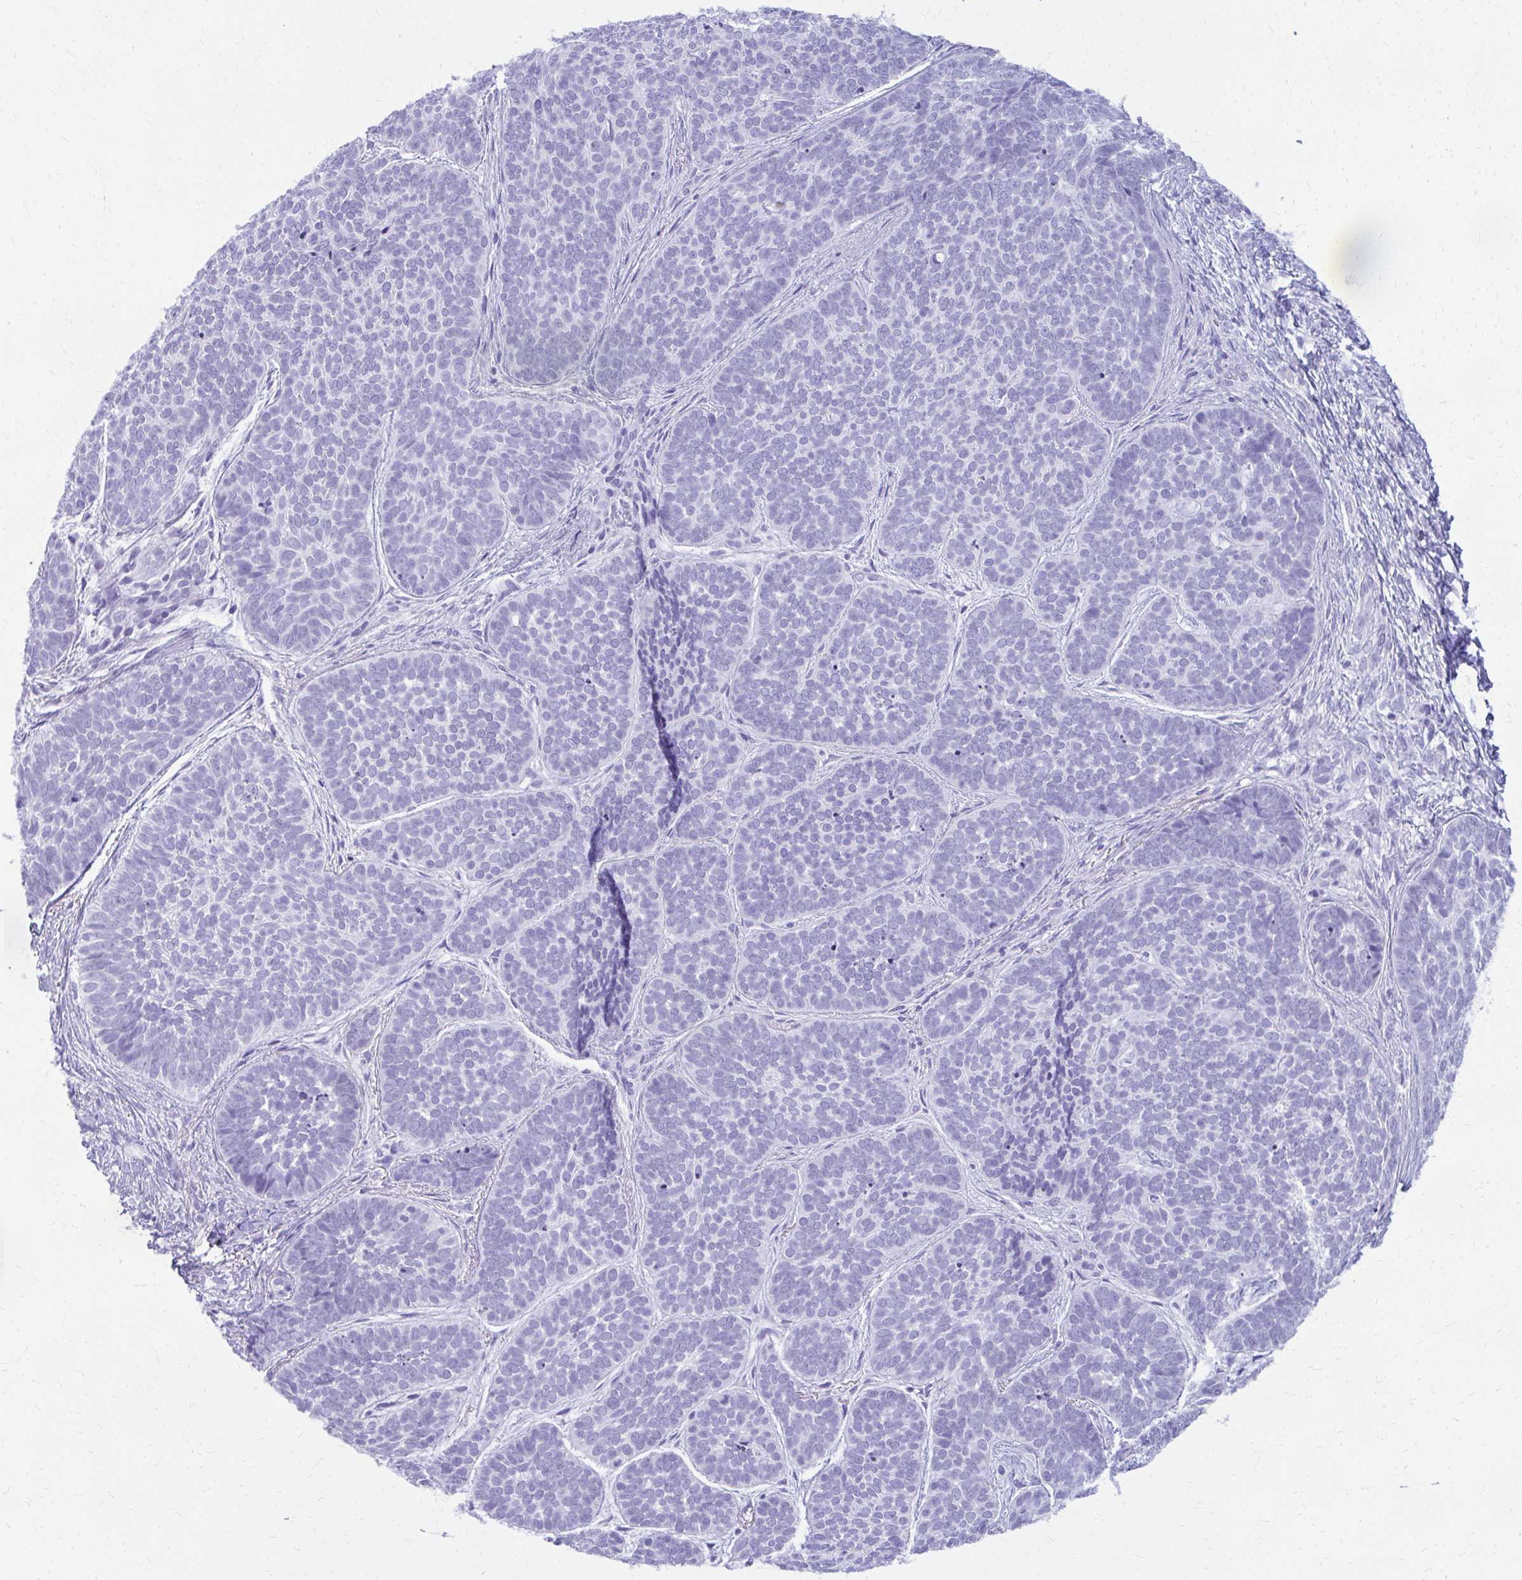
{"staining": {"intensity": "negative", "quantity": "none", "location": "none"}, "tissue": "skin cancer", "cell_type": "Tumor cells", "image_type": "cancer", "snomed": [{"axis": "morphology", "description": "Basal cell carcinoma"}, {"axis": "topography", "description": "Skin"}, {"axis": "topography", "description": "Skin of nose"}], "caption": "IHC of human basal cell carcinoma (skin) demonstrates no staining in tumor cells.", "gene": "MAF1", "patient": {"sex": "female", "age": 81}}